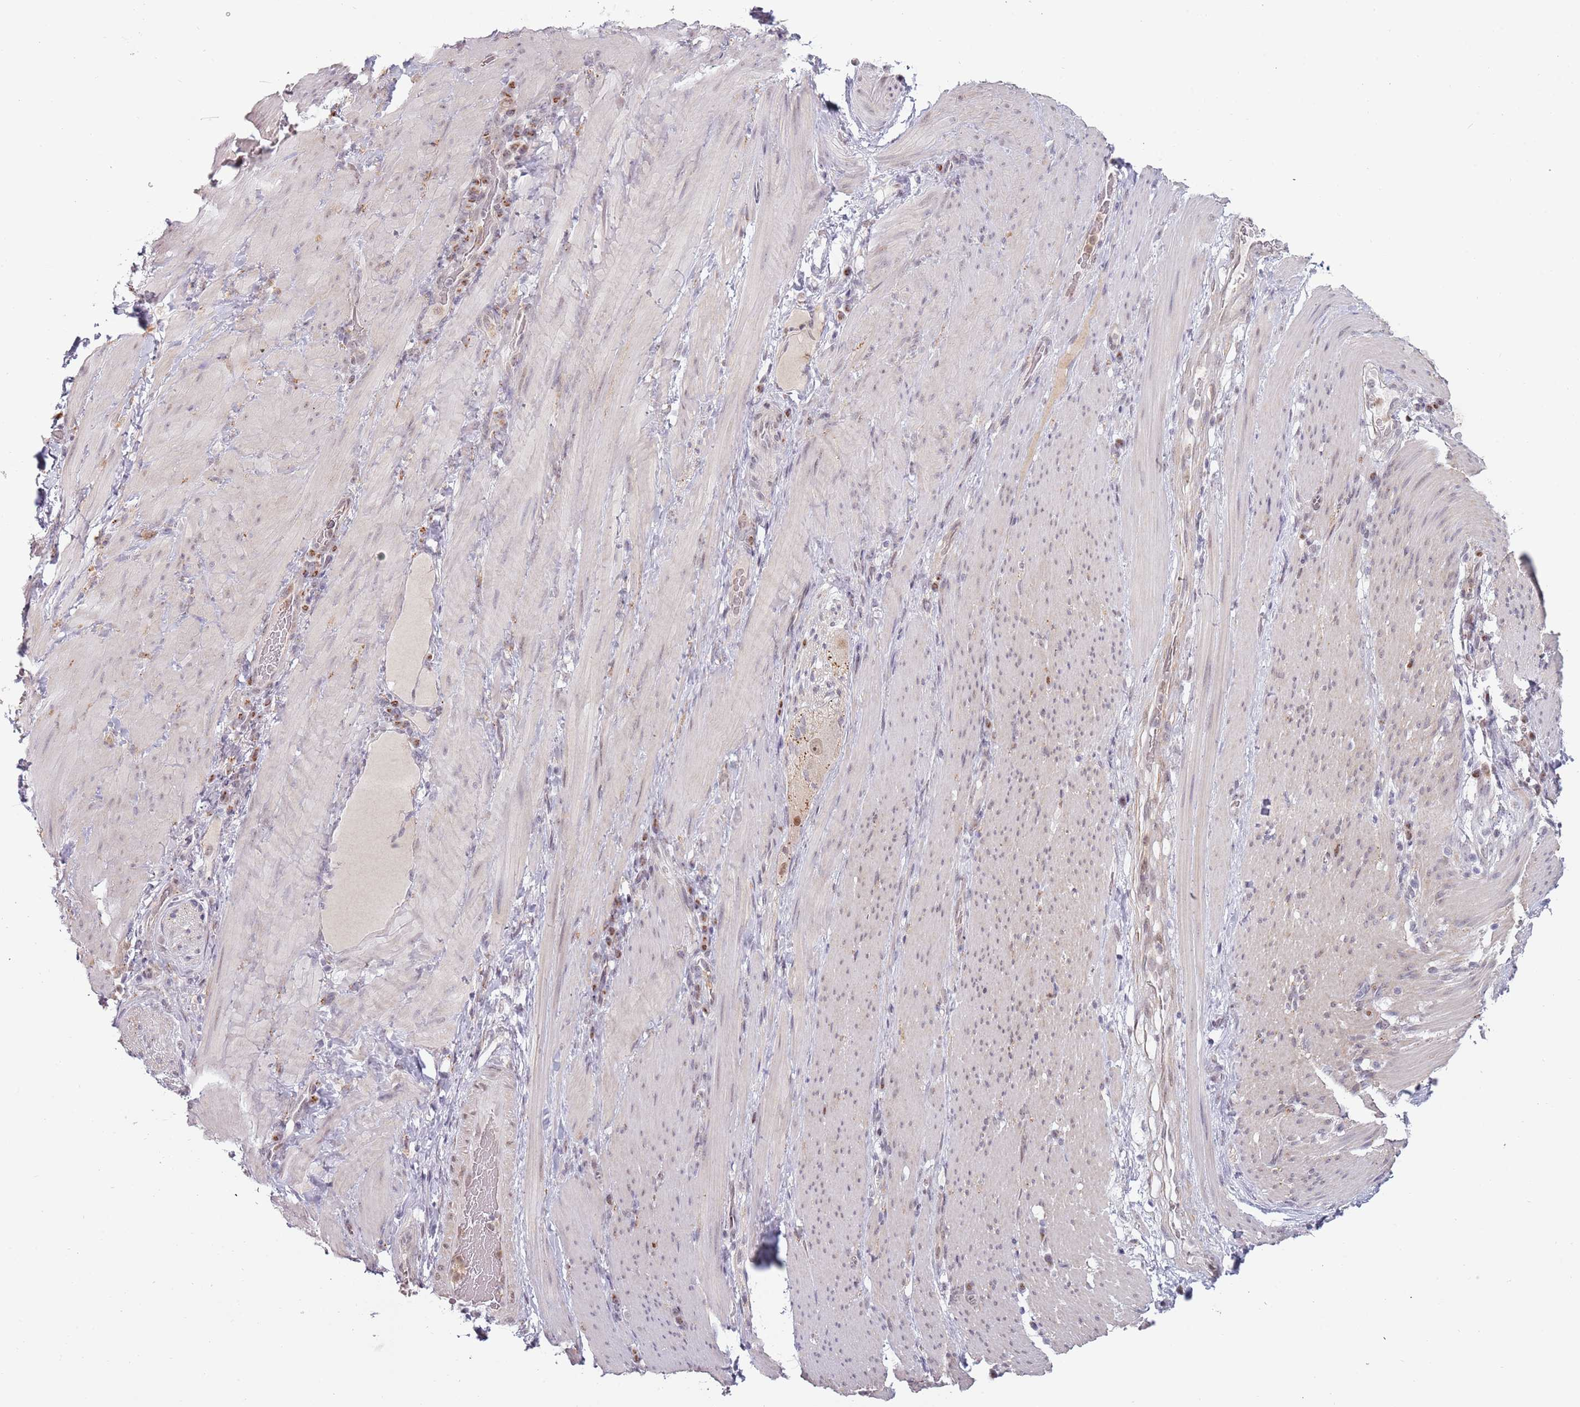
{"staining": {"intensity": "negative", "quantity": "none", "location": "none"}, "tissue": "stomach cancer", "cell_type": "Tumor cells", "image_type": "cancer", "snomed": [{"axis": "morphology", "description": "Normal tissue, NOS"}, {"axis": "morphology", "description": "Adenocarcinoma, NOS"}, {"axis": "topography", "description": "Stomach"}], "caption": "Immunohistochemistry of human stomach cancer shows no expression in tumor cells.", "gene": "REXO4", "patient": {"sex": "female", "age": 64}}